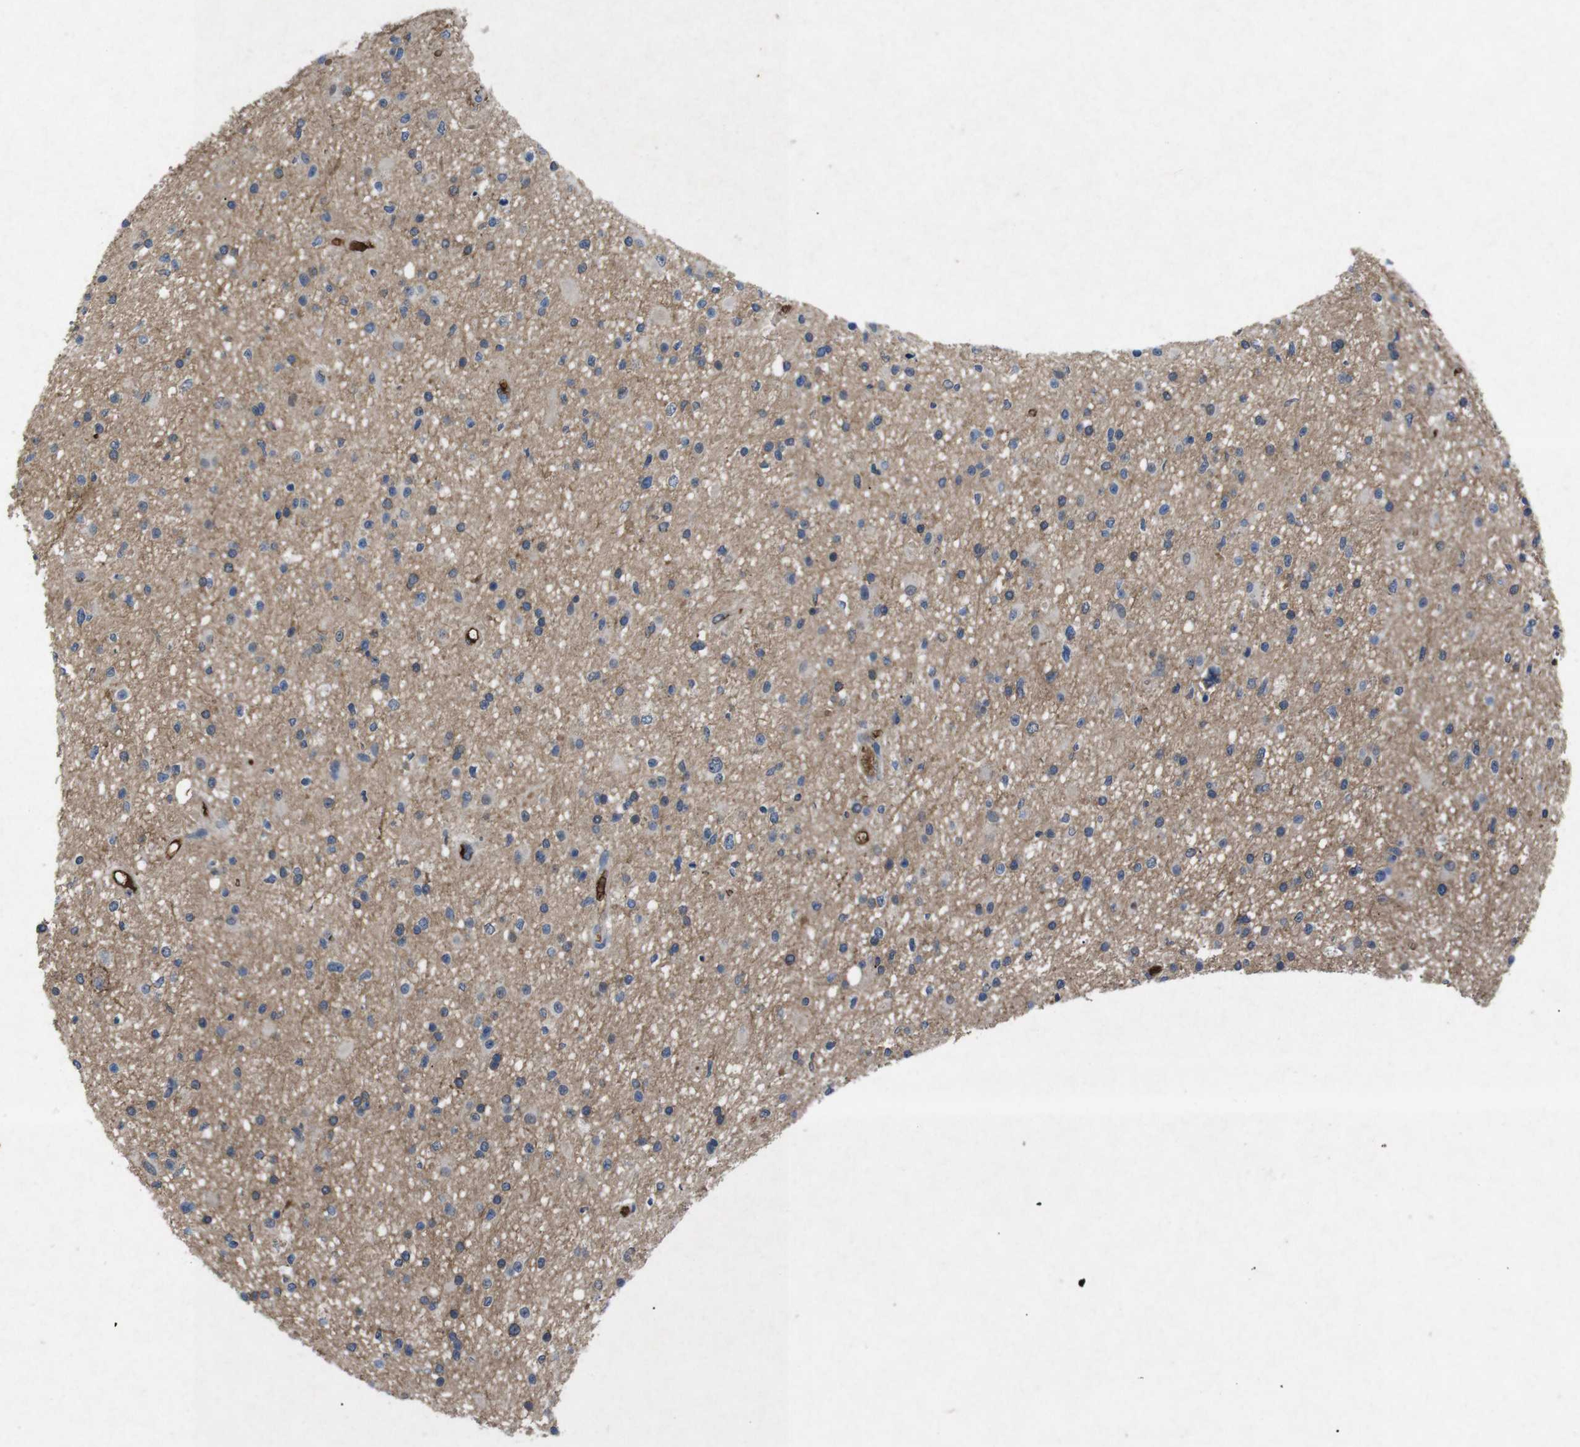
{"staining": {"intensity": "weak", "quantity": "<25%", "location": "cytoplasmic/membranous"}, "tissue": "glioma", "cell_type": "Tumor cells", "image_type": "cancer", "snomed": [{"axis": "morphology", "description": "Glioma, malignant, High grade"}, {"axis": "topography", "description": "Brain"}], "caption": "Immunohistochemical staining of human malignant glioma (high-grade) demonstrates no significant positivity in tumor cells.", "gene": "SPTB", "patient": {"sex": "male", "age": 33}}